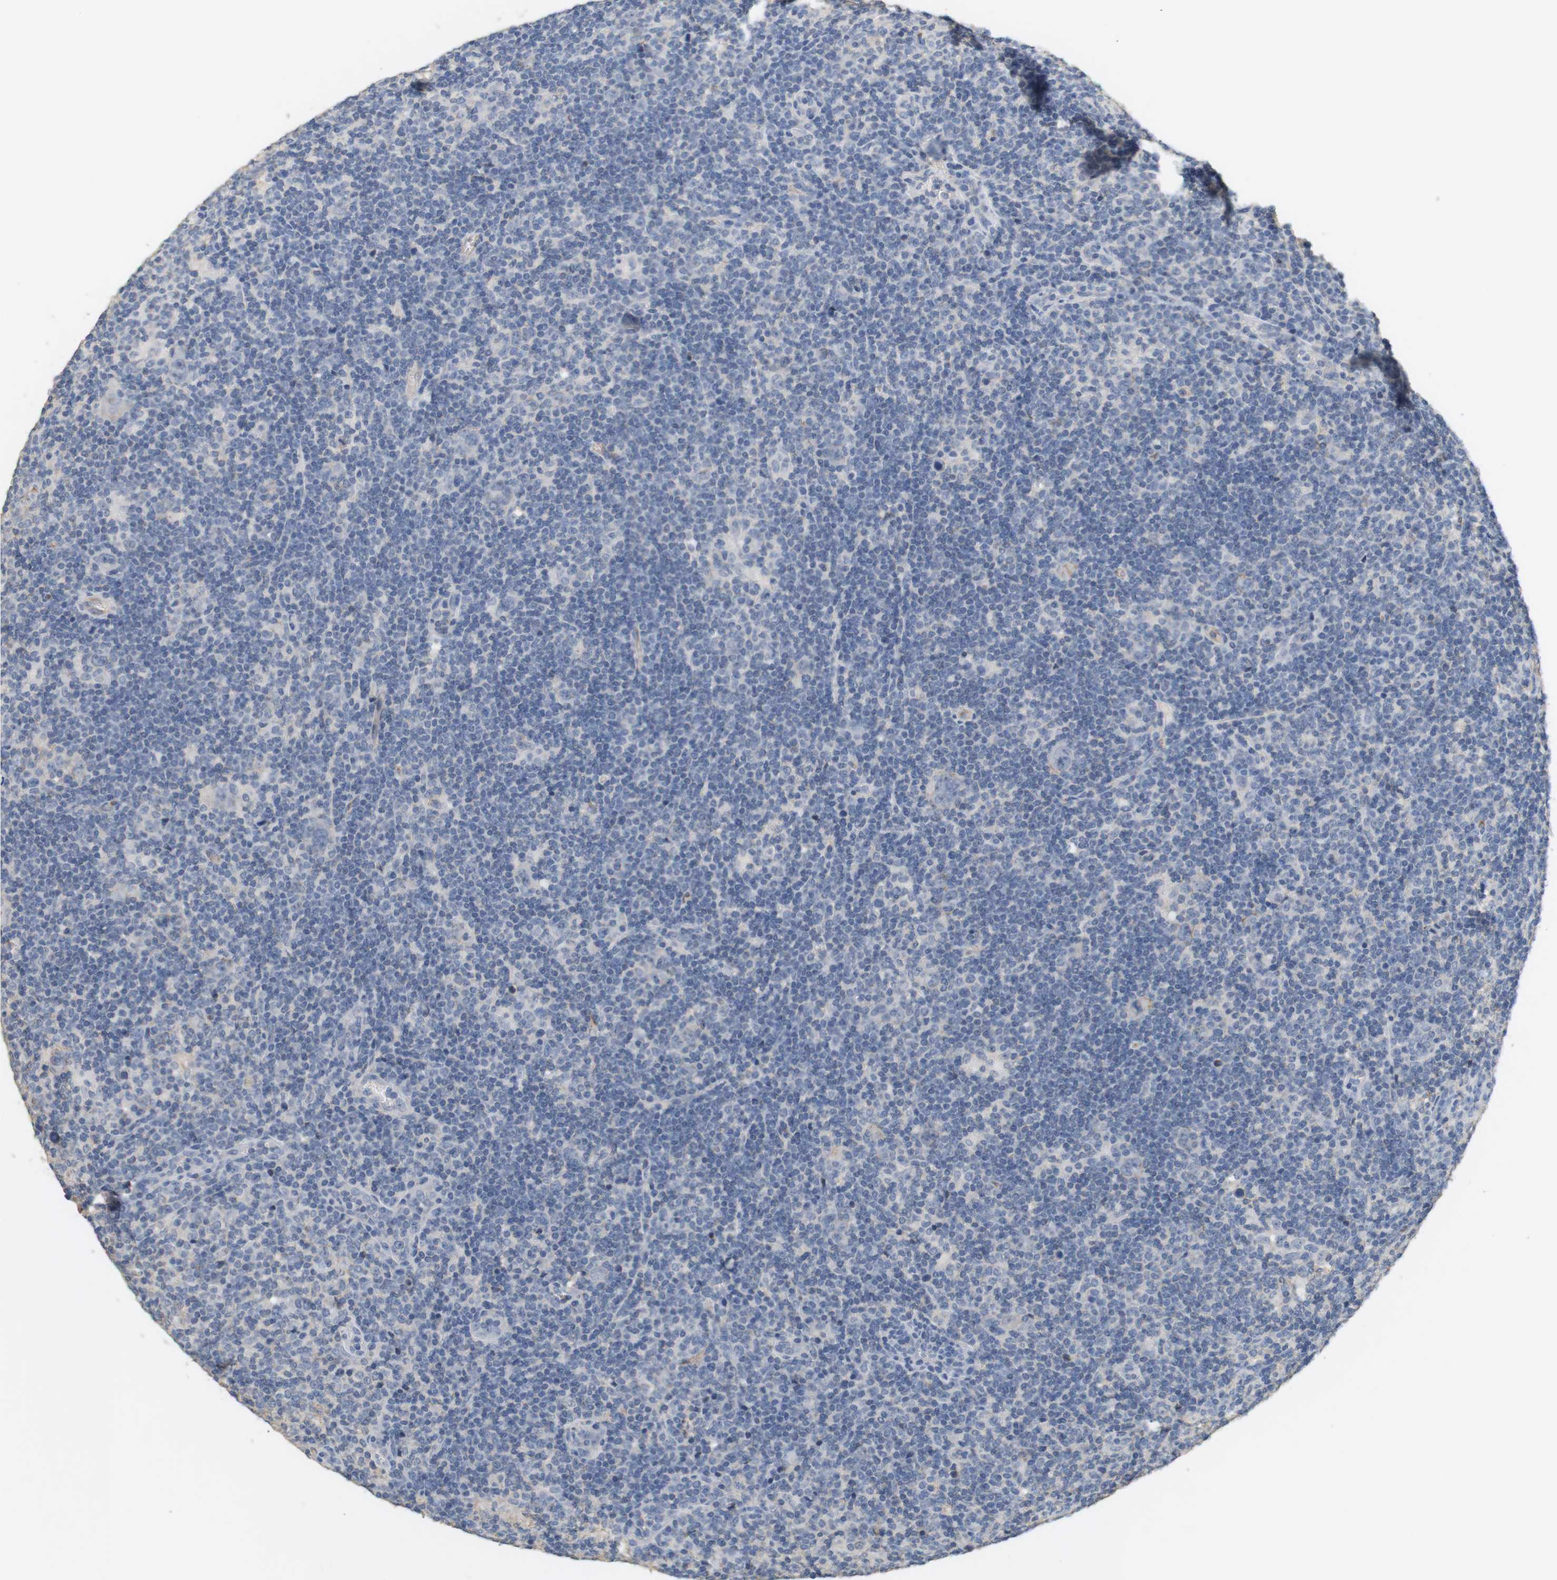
{"staining": {"intensity": "negative", "quantity": "none", "location": "none"}, "tissue": "lymphoma", "cell_type": "Tumor cells", "image_type": "cancer", "snomed": [{"axis": "morphology", "description": "Hodgkin's disease, NOS"}, {"axis": "topography", "description": "Lymph node"}], "caption": "Immunohistochemical staining of human Hodgkin's disease displays no significant staining in tumor cells.", "gene": "OSR1", "patient": {"sex": "female", "age": 57}}